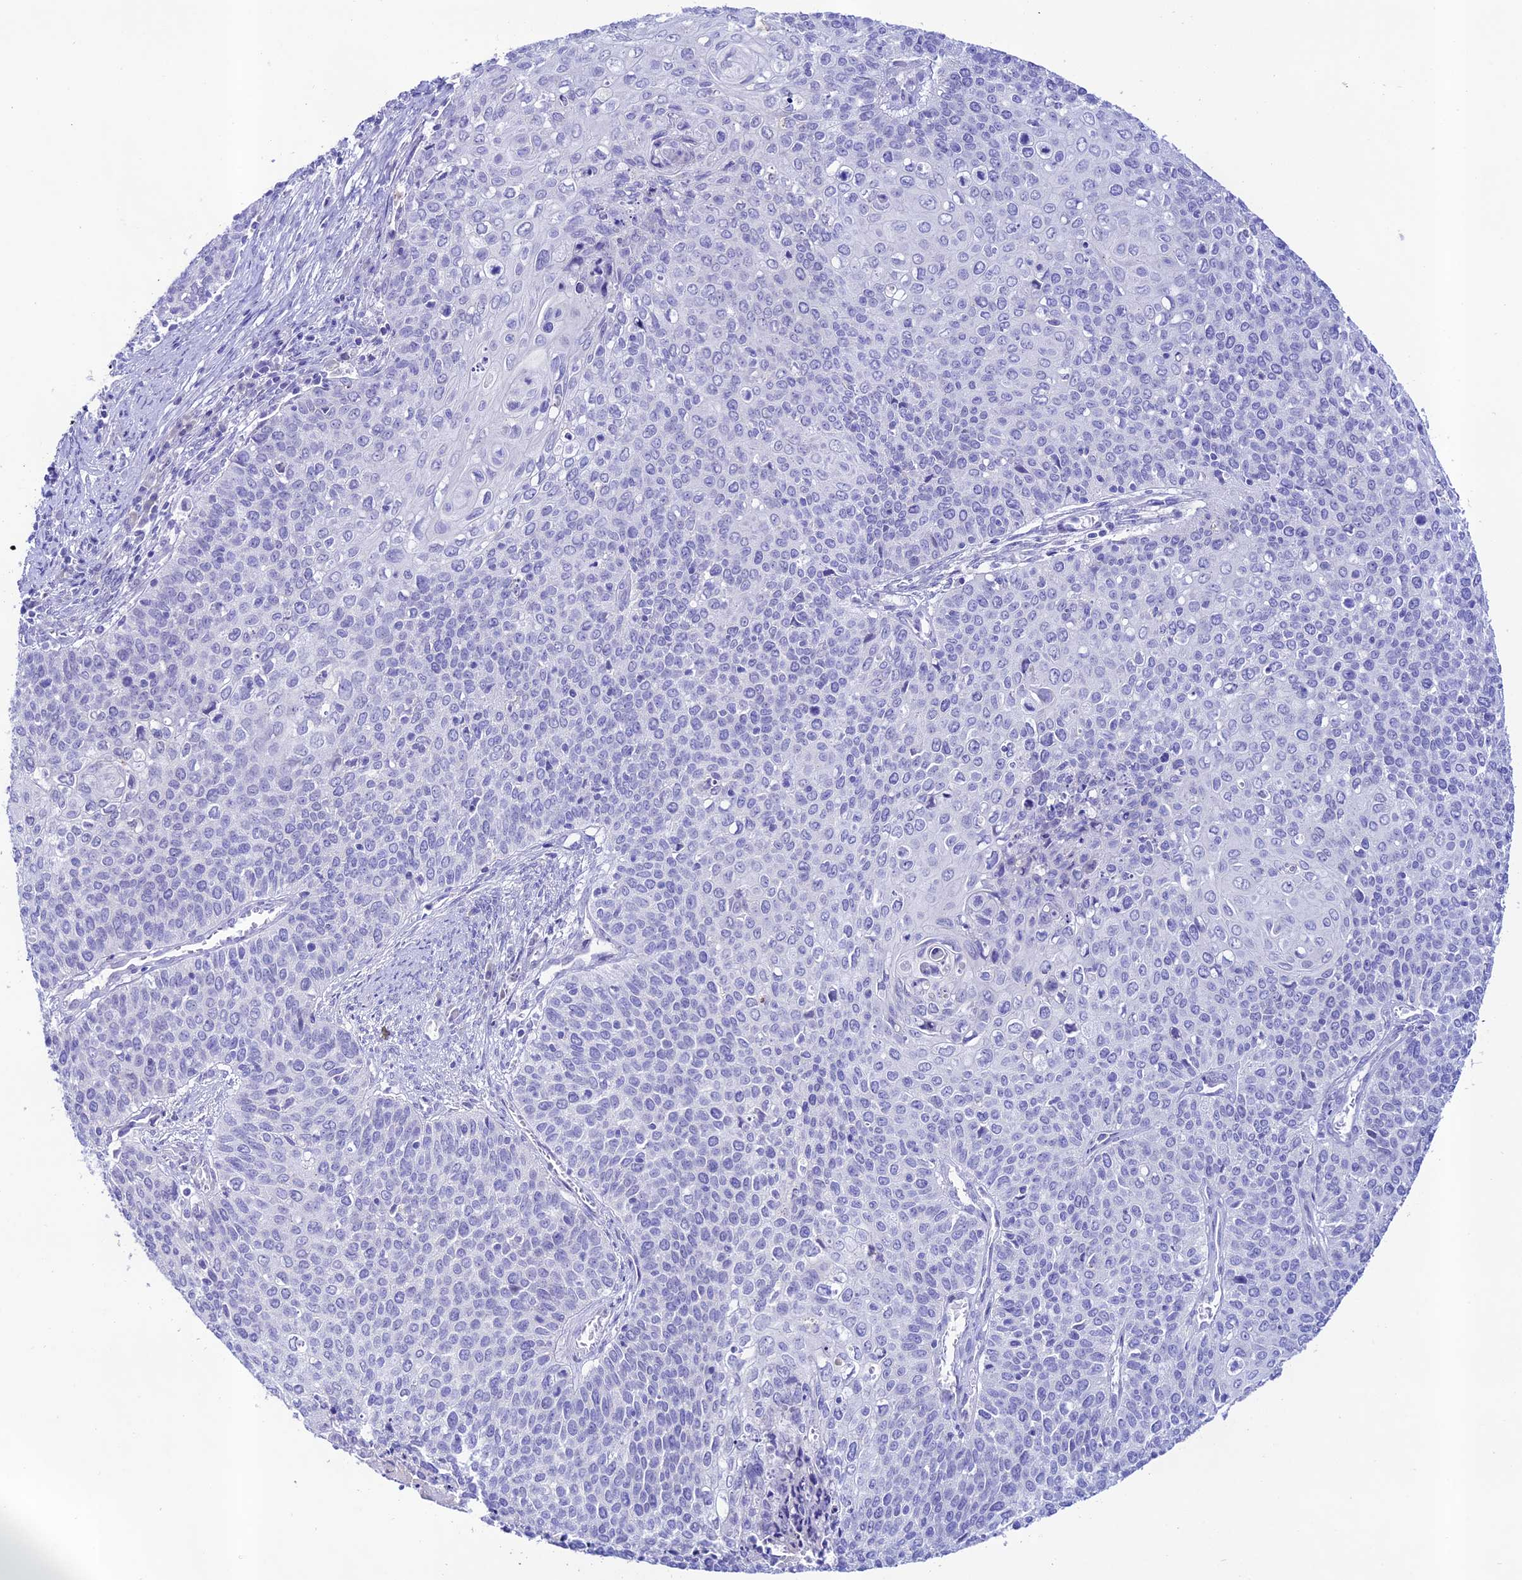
{"staining": {"intensity": "negative", "quantity": "none", "location": "none"}, "tissue": "cervical cancer", "cell_type": "Tumor cells", "image_type": "cancer", "snomed": [{"axis": "morphology", "description": "Squamous cell carcinoma, NOS"}, {"axis": "topography", "description": "Cervix"}], "caption": "This is an IHC micrograph of human cervical cancer (squamous cell carcinoma). There is no positivity in tumor cells.", "gene": "NLRP6", "patient": {"sex": "female", "age": 39}}